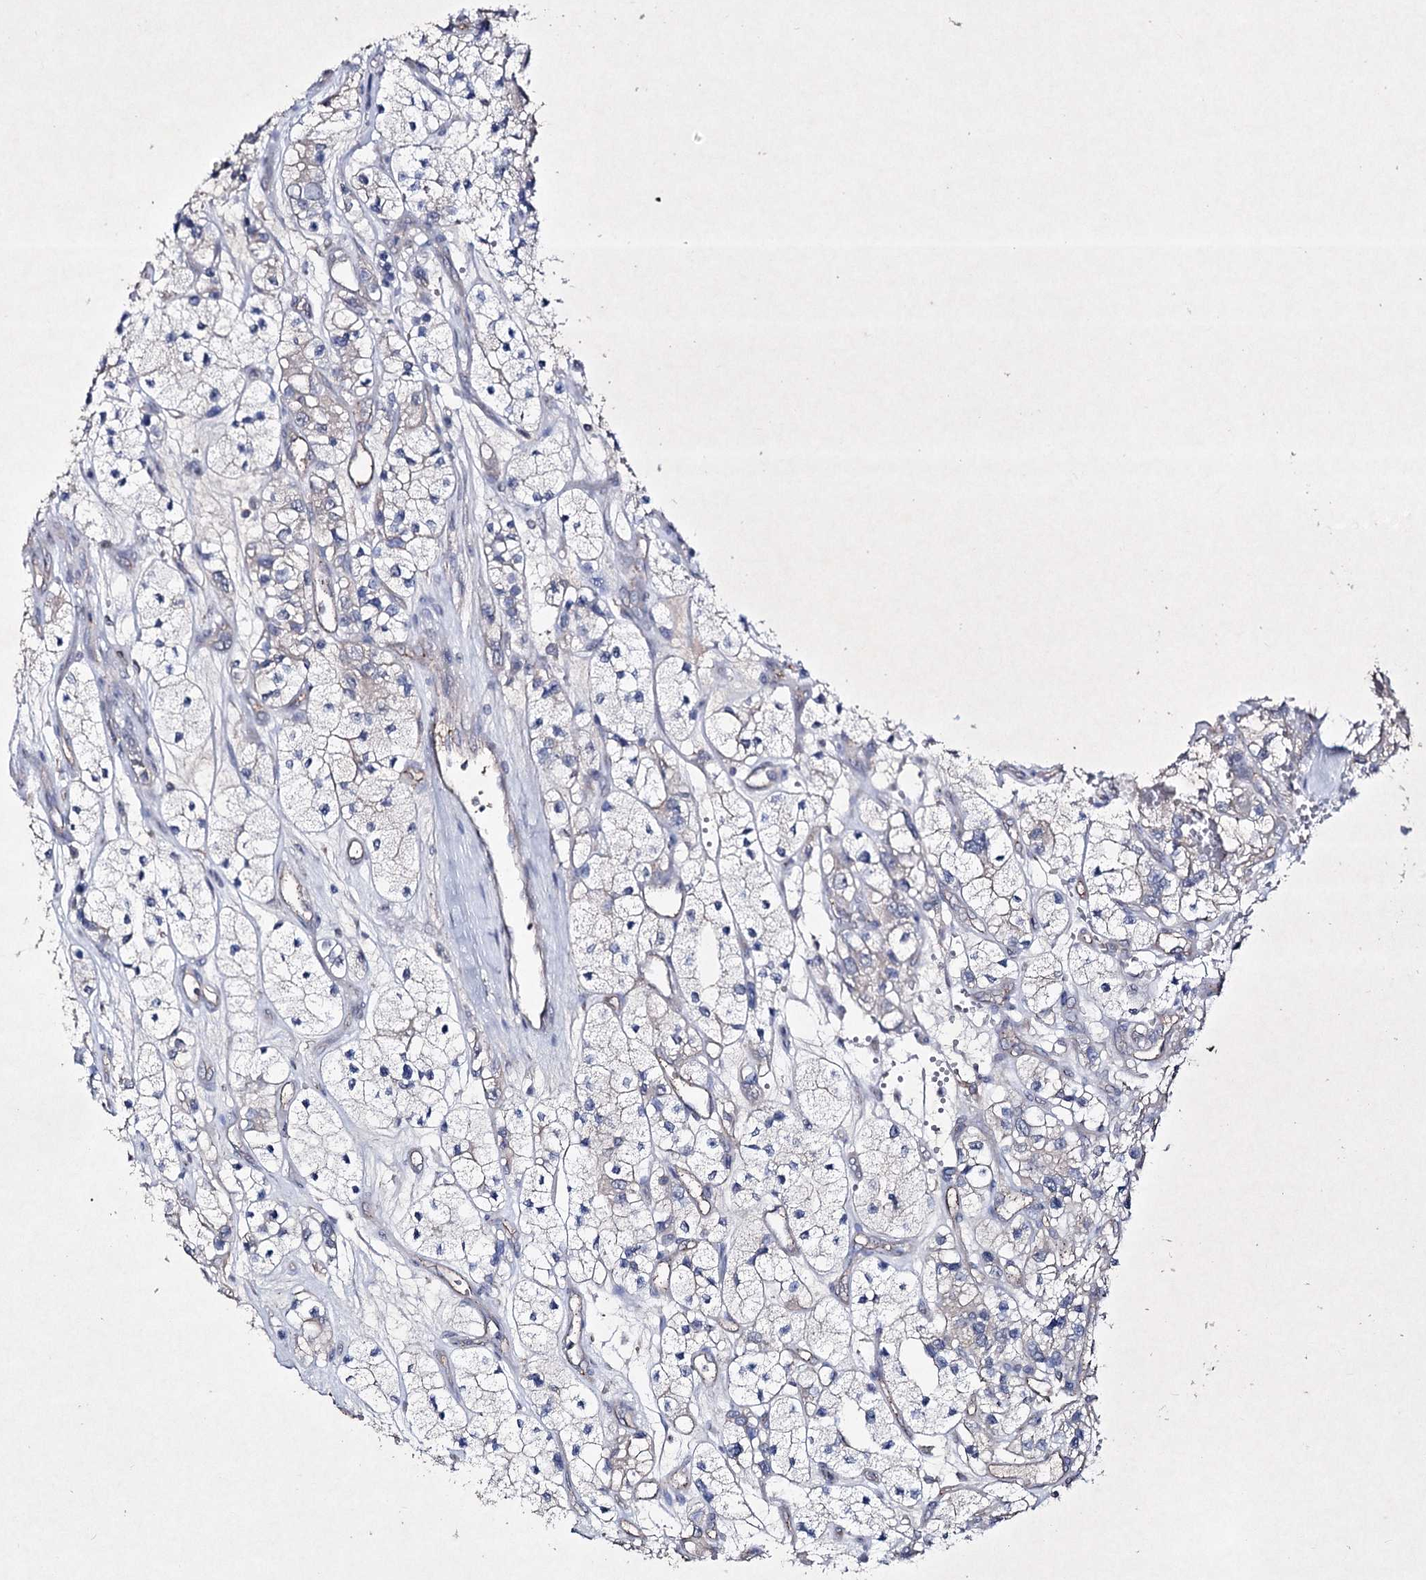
{"staining": {"intensity": "negative", "quantity": "none", "location": "none"}, "tissue": "renal cancer", "cell_type": "Tumor cells", "image_type": "cancer", "snomed": [{"axis": "morphology", "description": "Adenocarcinoma, NOS"}, {"axis": "topography", "description": "Kidney"}], "caption": "This is an immunohistochemistry image of adenocarcinoma (renal). There is no expression in tumor cells.", "gene": "SEMA4G", "patient": {"sex": "female", "age": 57}}